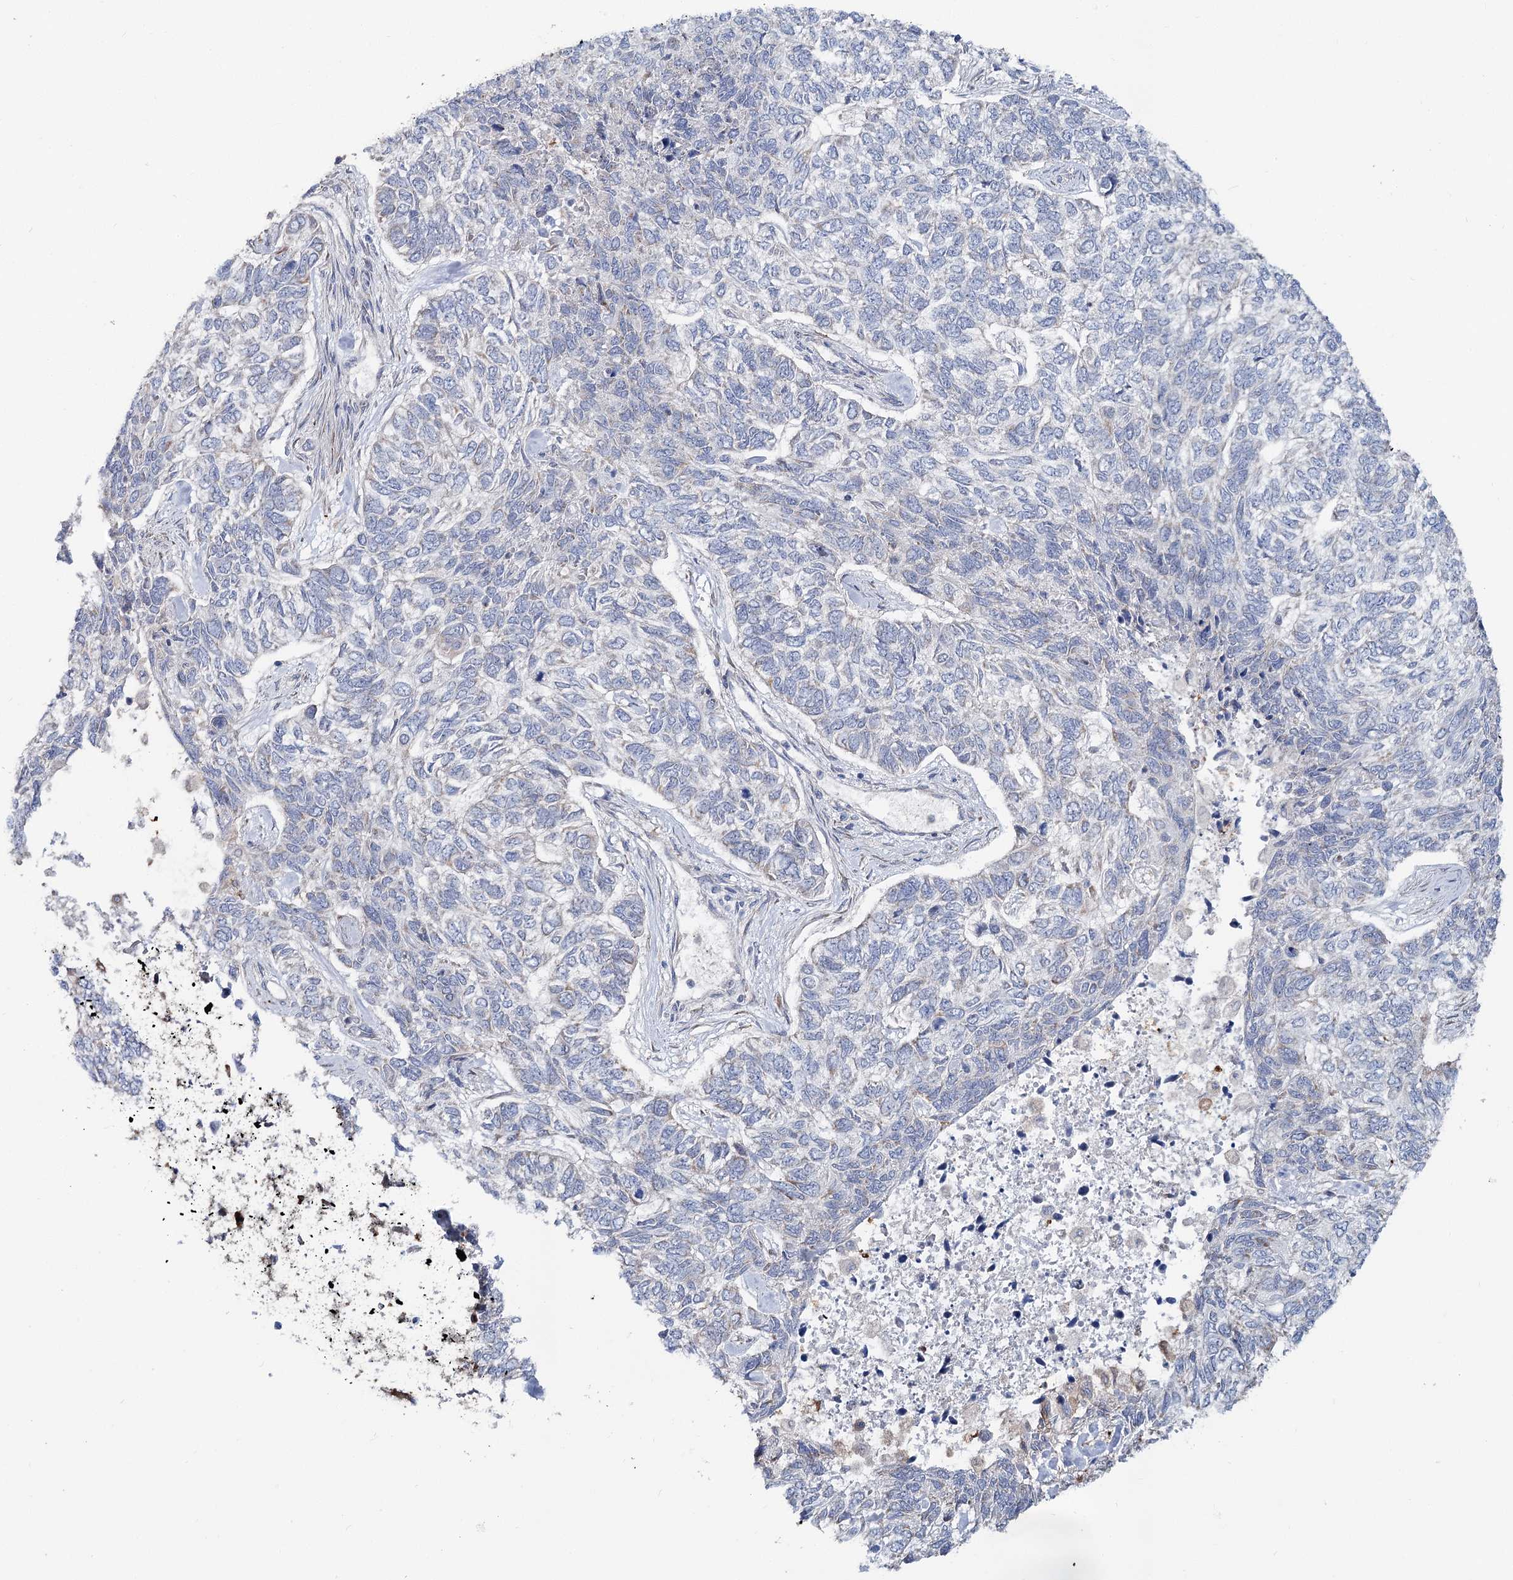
{"staining": {"intensity": "negative", "quantity": "none", "location": "none"}, "tissue": "skin cancer", "cell_type": "Tumor cells", "image_type": "cancer", "snomed": [{"axis": "morphology", "description": "Basal cell carcinoma"}, {"axis": "topography", "description": "Skin"}], "caption": "A high-resolution histopathology image shows IHC staining of basal cell carcinoma (skin), which demonstrates no significant staining in tumor cells.", "gene": "CIB4", "patient": {"sex": "female", "age": 65}}